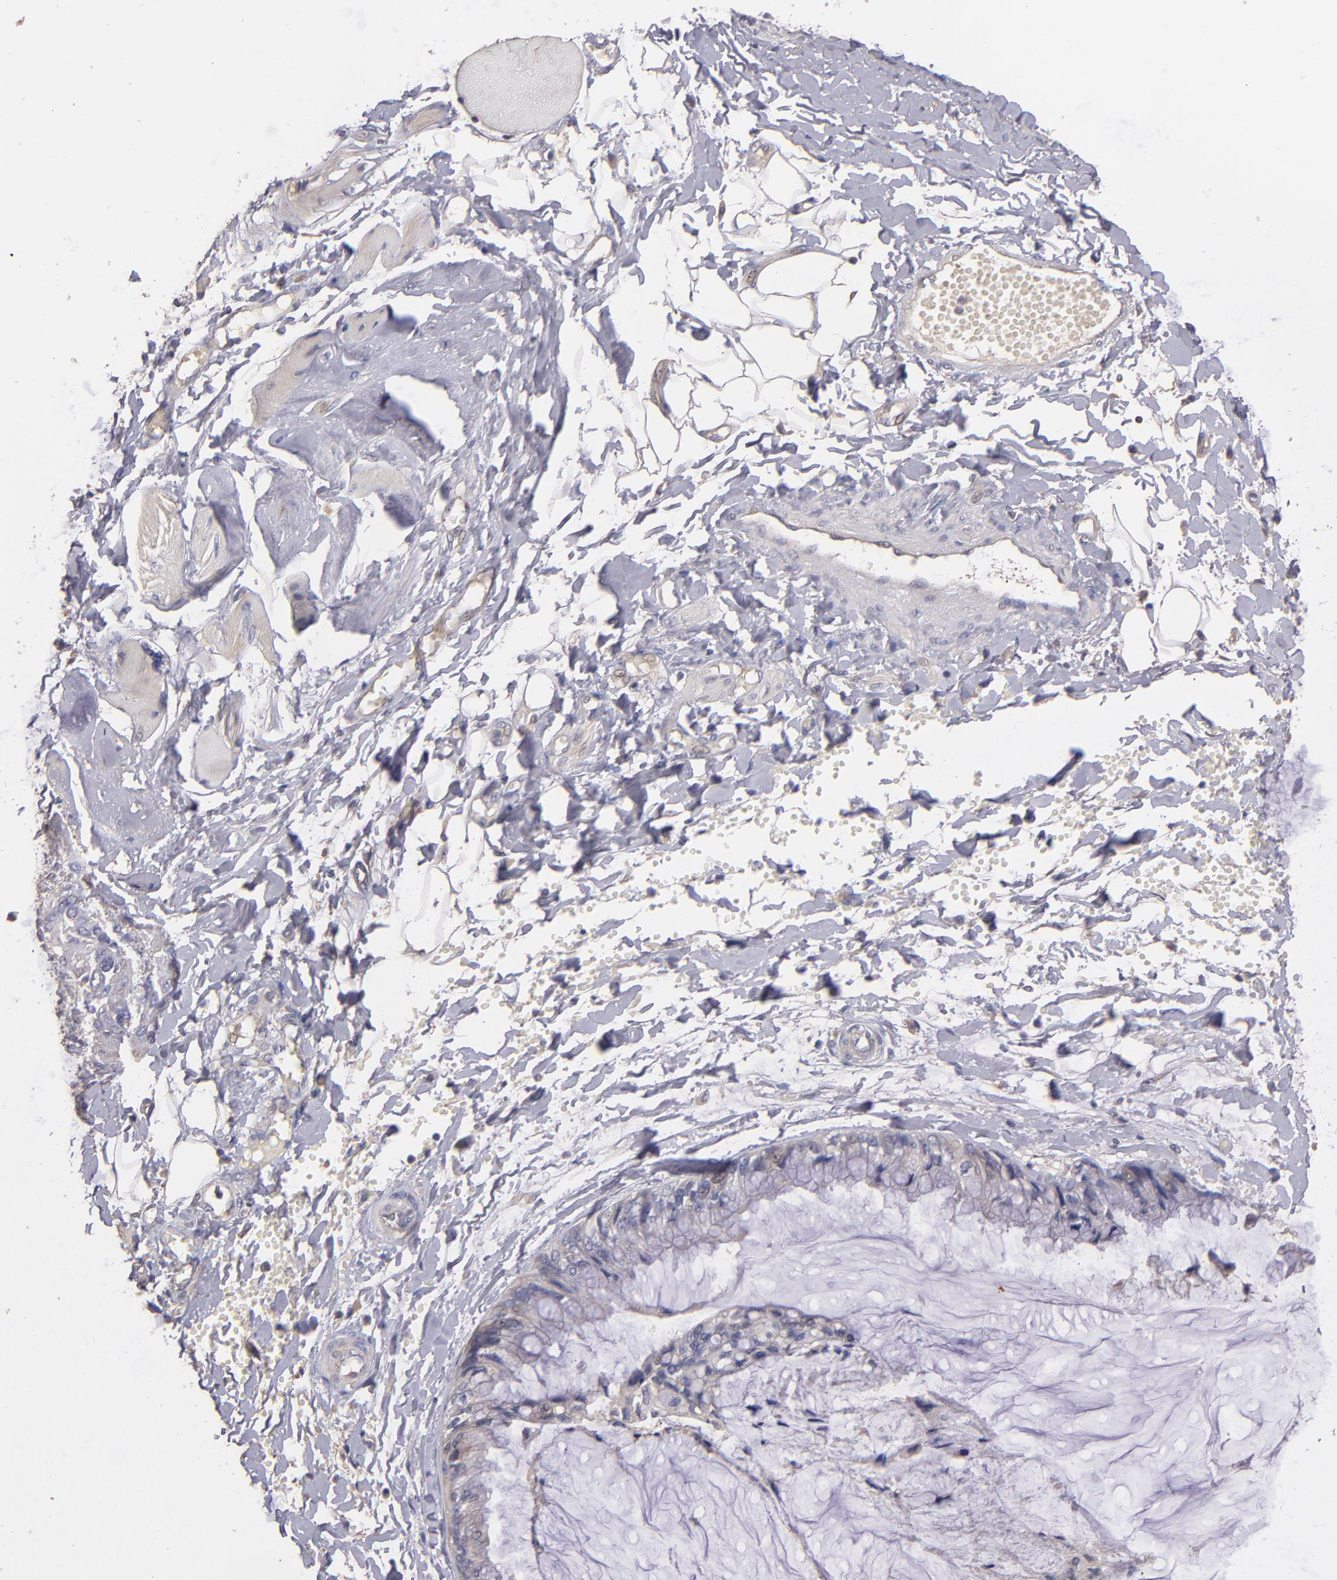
{"staining": {"intensity": "weak", "quantity": "25%-75%", "location": "cytoplasmic/membranous"}, "tissue": "ovarian cancer", "cell_type": "Tumor cells", "image_type": "cancer", "snomed": [{"axis": "morphology", "description": "Cystadenocarcinoma, mucinous, NOS"}, {"axis": "topography", "description": "Ovary"}], "caption": "Human ovarian mucinous cystadenocarcinoma stained with a protein marker reveals weak staining in tumor cells.", "gene": "GNAZ", "patient": {"sex": "female", "age": 39}}